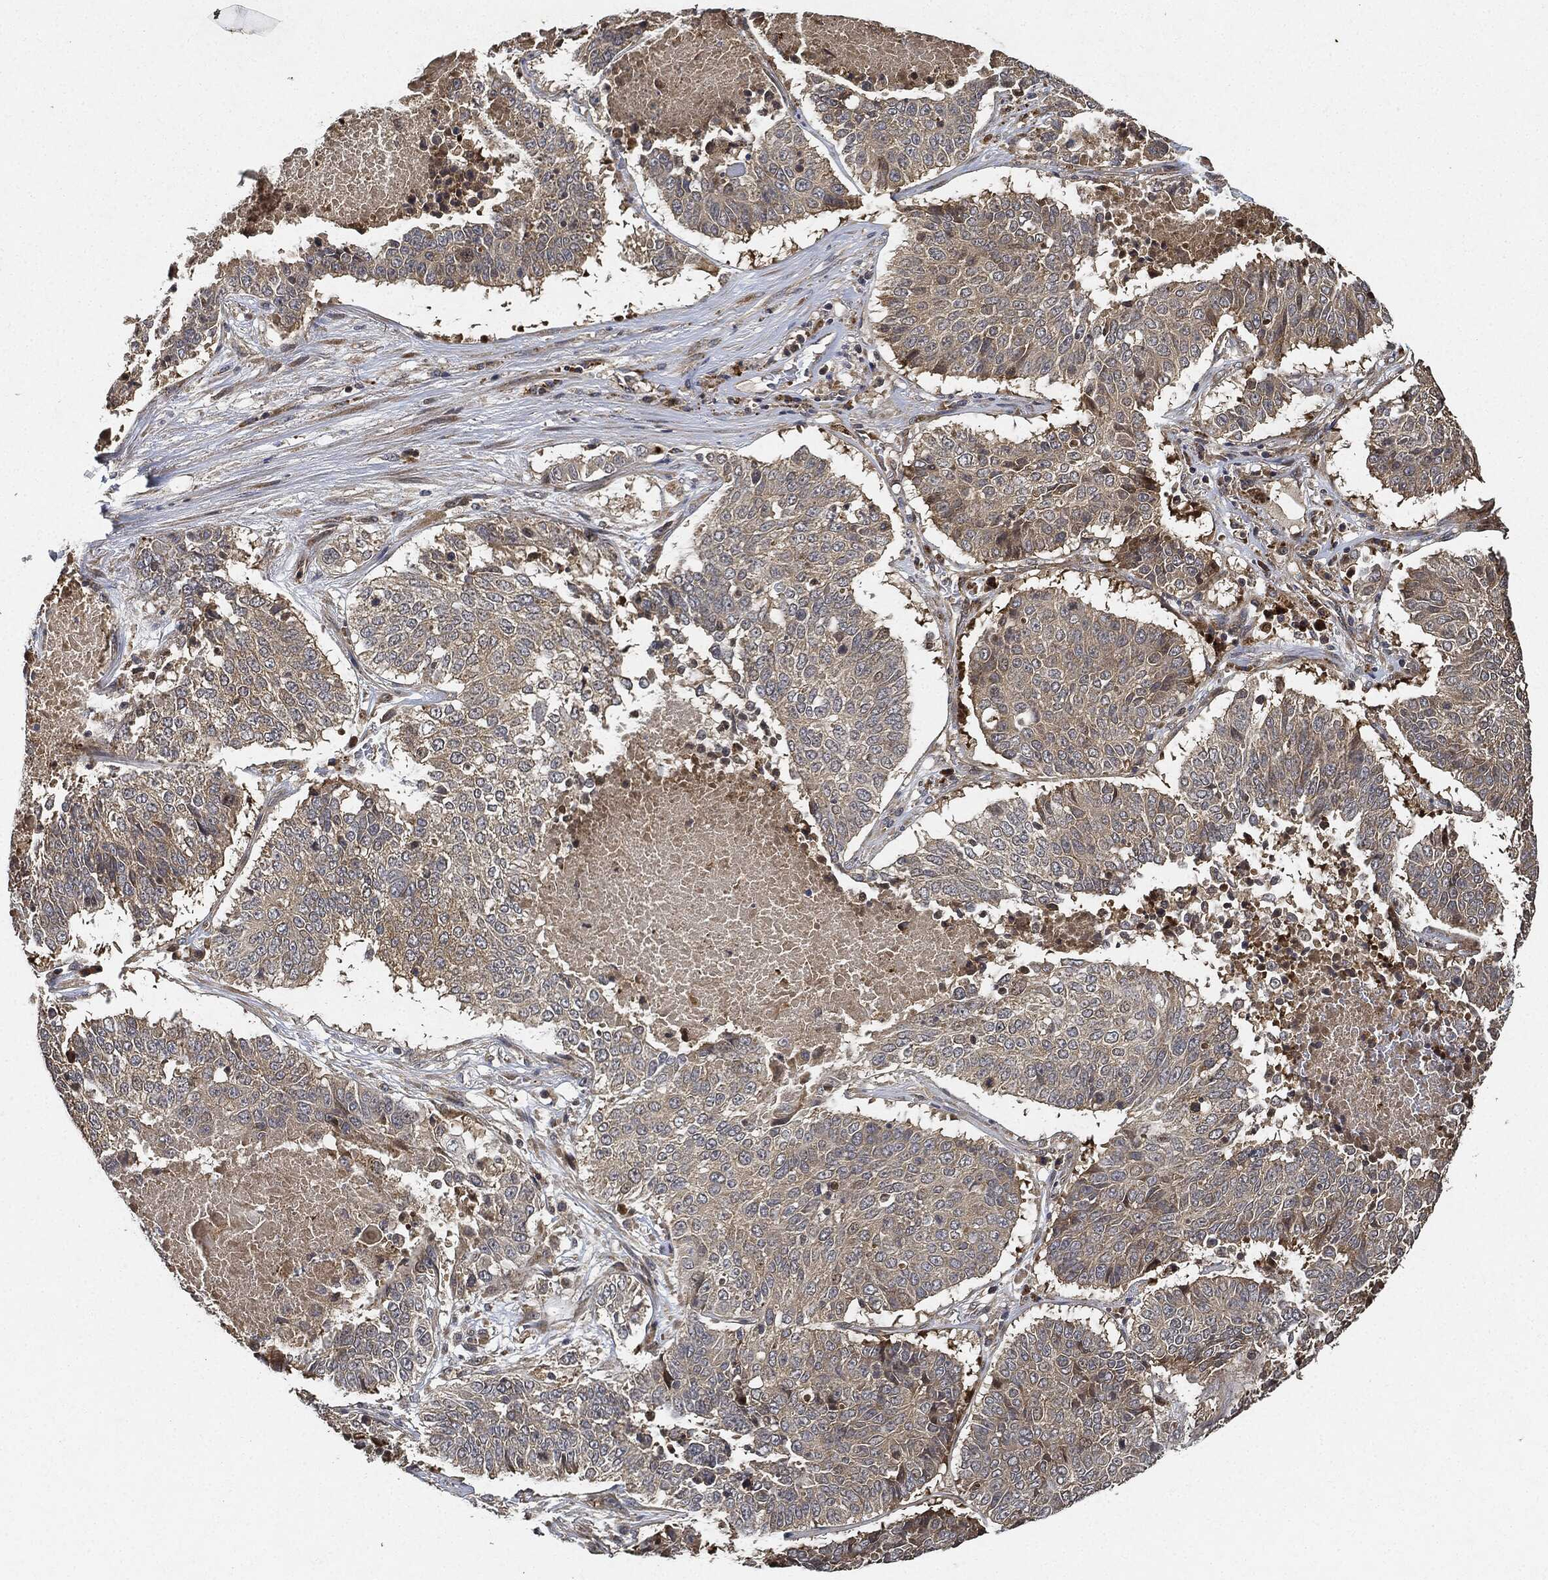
{"staining": {"intensity": "weak", "quantity": "<25%", "location": "cytoplasmic/membranous"}, "tissue": "lung cancer", "cell_type": "Tumor cells", "image_type": "cancer", "snomed": [{"axis": "morphology", "description": "Squamous cell carcinoma, NOS"}, {"axis": "topography", "description": "Lung"}], "caption": "This histopathology image is of lung cancer (squamous cell carcinoma) stained with immunohistochemistry (IHC) to label a protein in brown with the nuclei are counter-stained blue. There is no positivity in tumor cells.", "gene": "MLST8", "patient": {"sex": "male", "age": 64}}